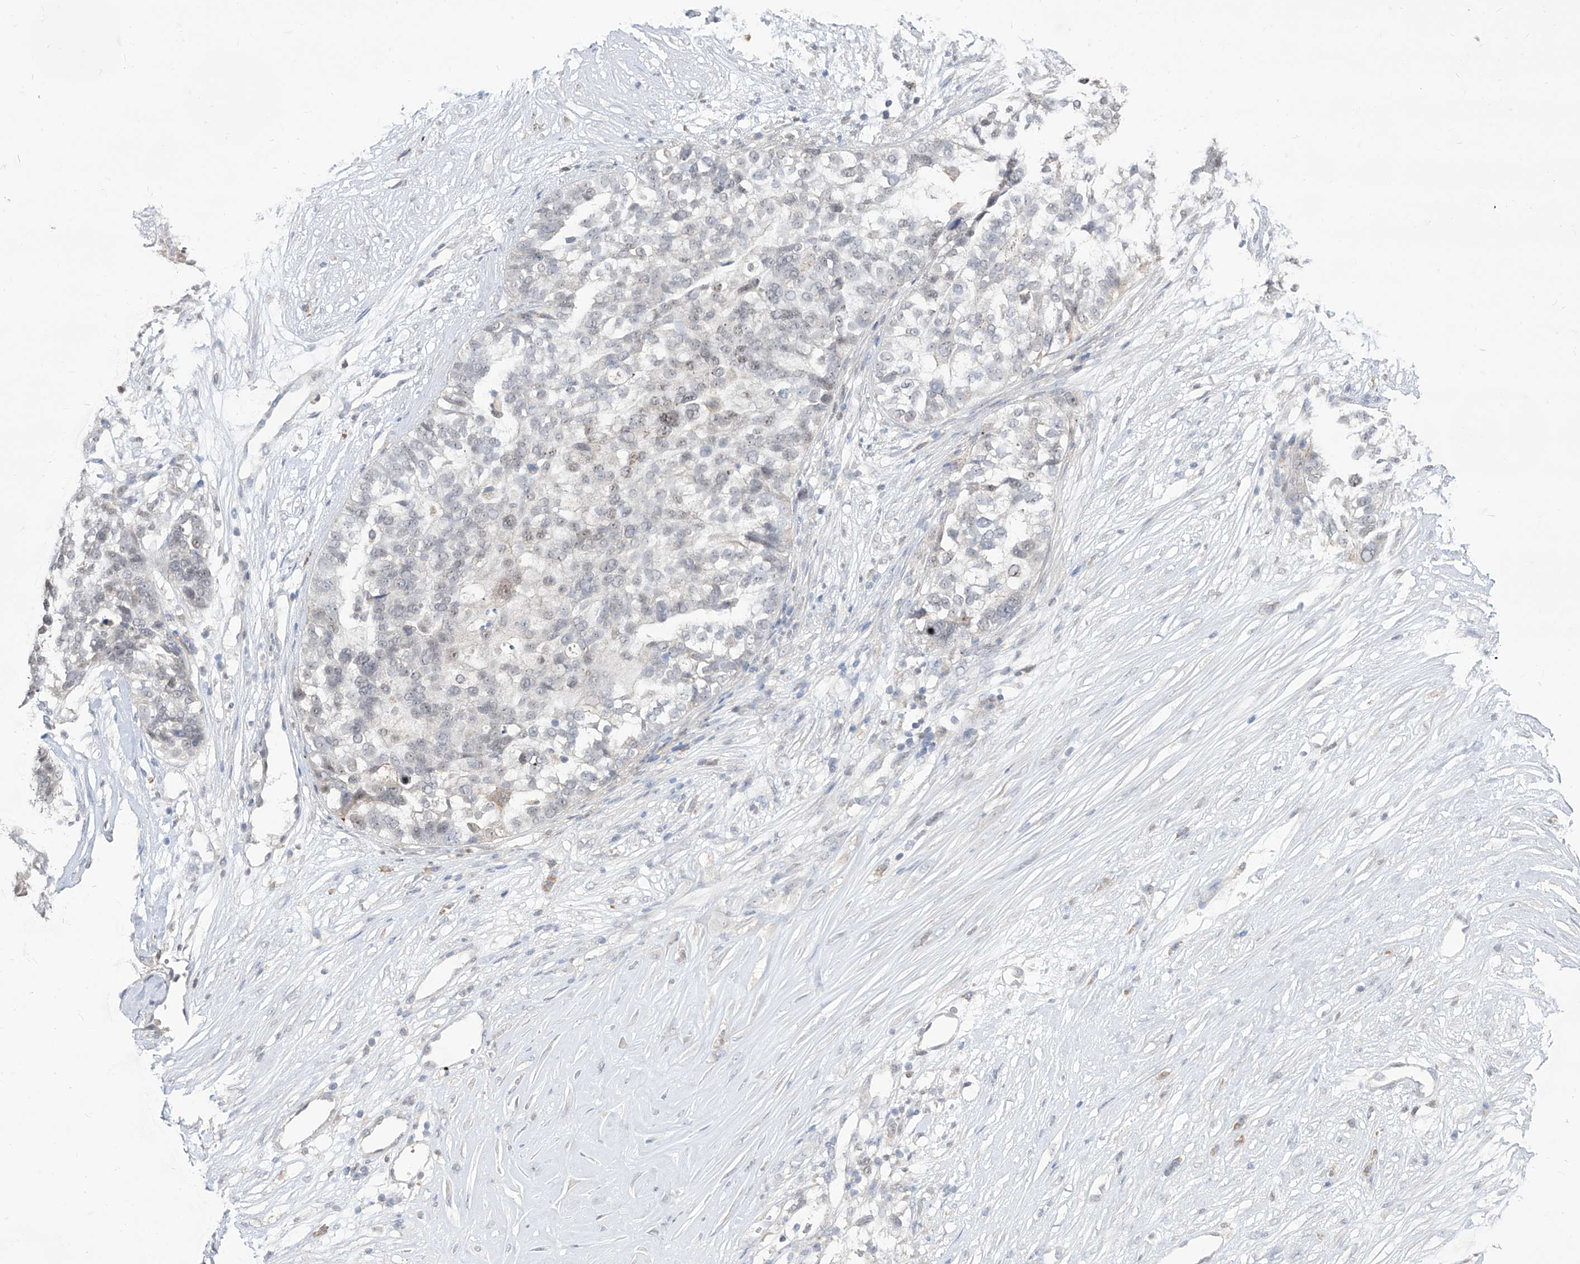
{"staining": {"intensity": "weak", "quantity": "<25%", "location": "nuclear"}, "tissue": "ovarian cancer", "cell_type": "Tumor cells", "image_type": "cancer", "snomed": [{"axis": "morphology", "description": "Cystadenocarcinoma, serous, NOS"}, {"axis": "topography", "description": "Ovary"}], "caption": "Tumor cells show no significant protein staining in ovarian cancer (serous cystadenocarcinoma). The staining was performed using DAB (3,3'-diaminobenzidine) to visualize the protein expression in brown, while the nuclei were stained in blue with hematoxylin (Magnification: 20x).", "gene": "BROX", "patient": {"sex": "female", "age": 59}}